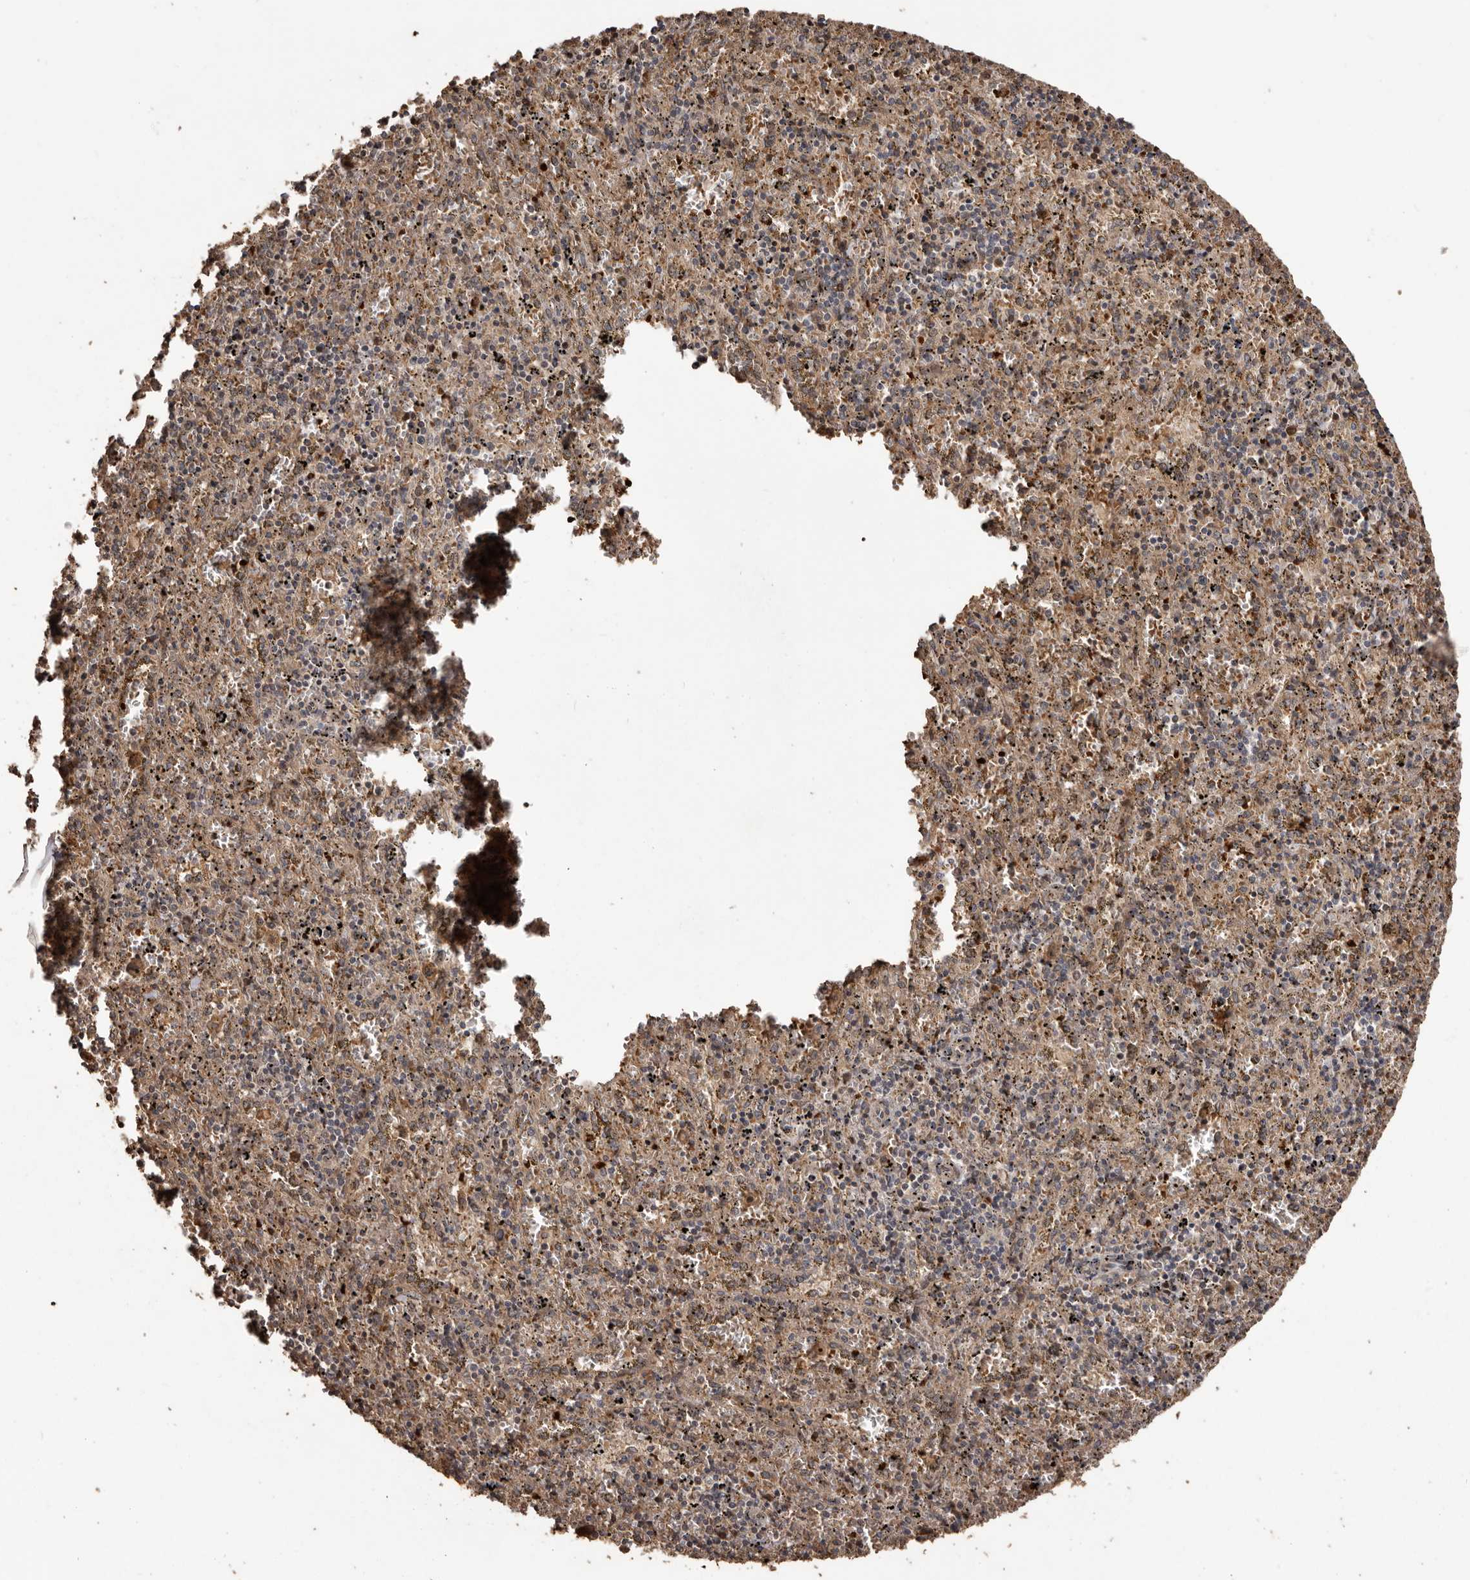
{"staining": {"intensity": "weak", "quantity": "25%-75%", "location": "cytoplasmic/membranous"}, "tissue": "spleen", "cell_type": "Cells in red pulp", "image_type": "normal", "snomed": [{"axis": "morphology", "description": "Normal tissue, NOS"}, {"axis": "topography", "description": "Spleen"}], "caption": "A low amount of weak cytoplasmic/membranous staining is present in approximately 25%-75% of cells in red pulp in benign spleen. The staining was performed using DAB, with brown indicating positive protein expression. Nuclei are stained blue with hematoxylin.", "gene": "NUP43", "patient": {"sex": "male", "age": 11}}